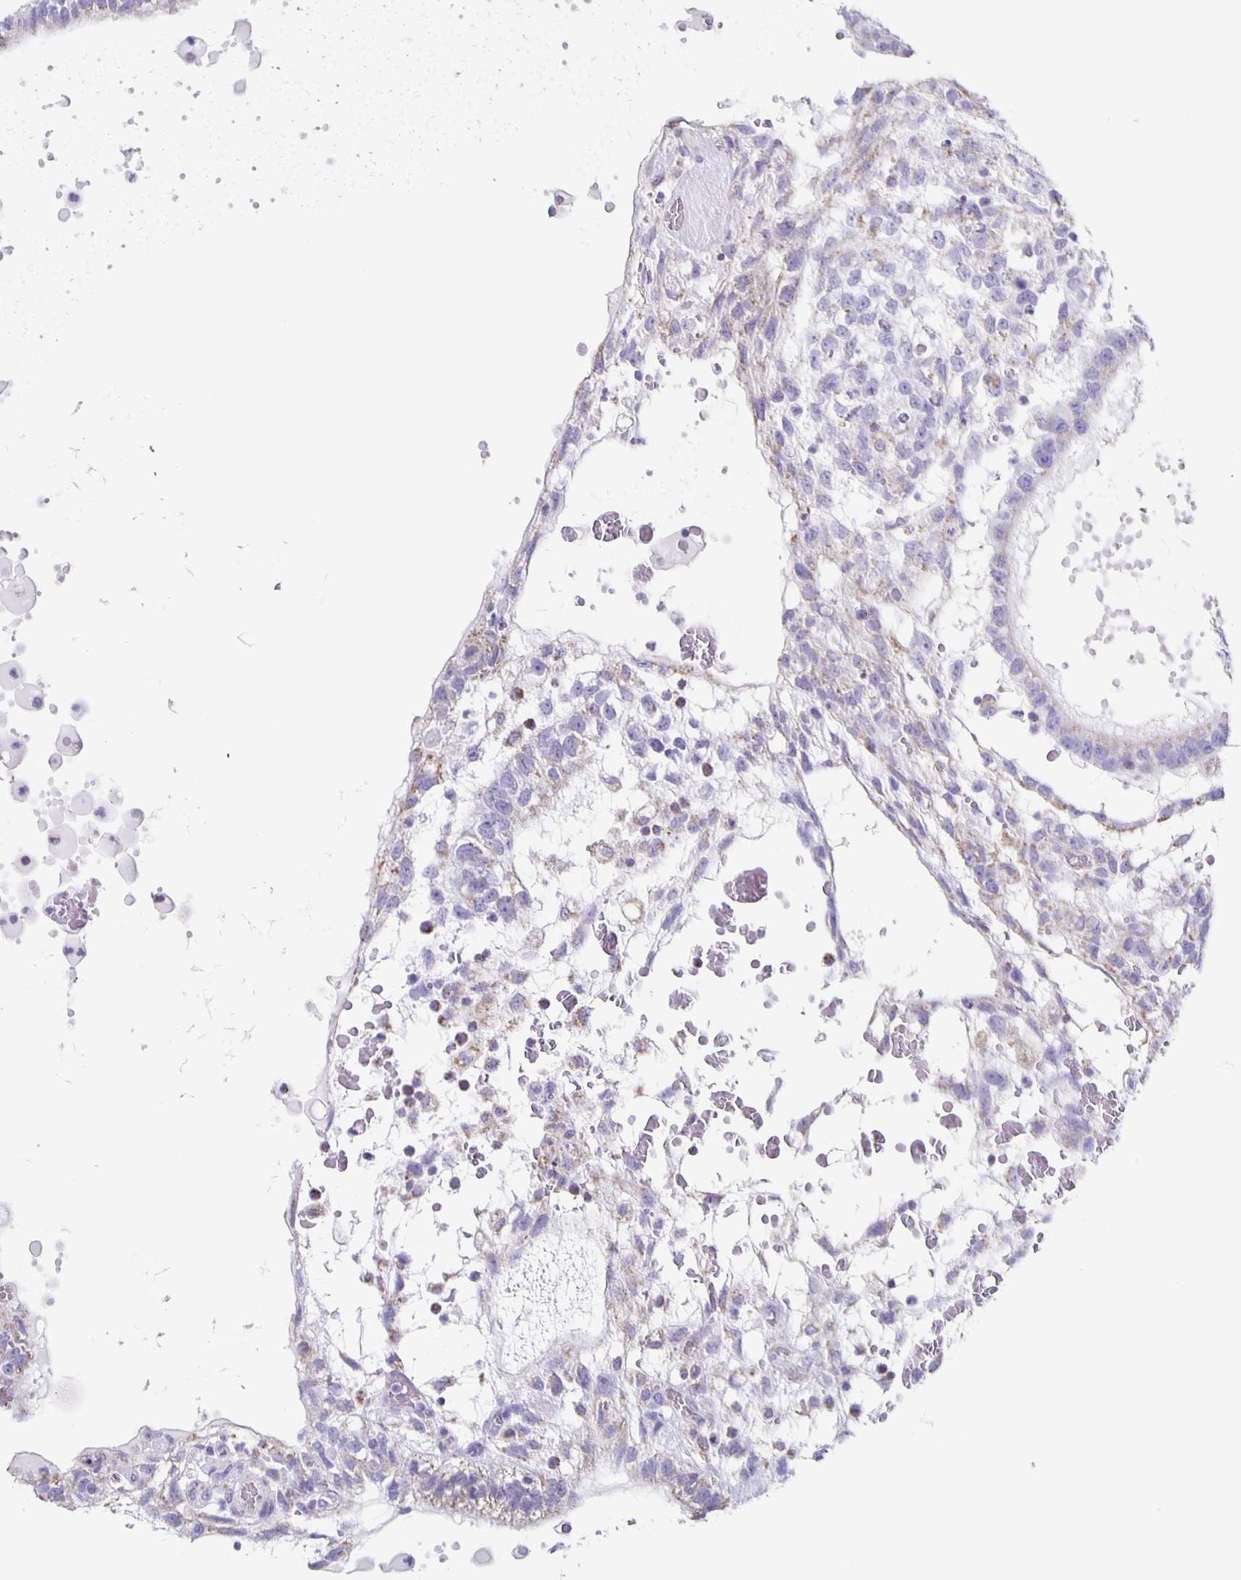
{"staining": {"intensity": "negative", "quantity": "none", "location": "none"}, "tissue": "testis cancer", "cell_type": "Tumor cells", "image_type": "cancer", "snomed": [{"axis": "morphology", "description": "Normal tissue, NOS"}, {"axis": "morphology", "description": "Carcinoma, Embryonal, NOS"}, {"axis": "topography", "description": "Testis"}], "caption": "High magnification brightfield microscopy of testis cancer (embryonal carcinoma) stained with DAB (3,3'-diaminobenzidine) (brown) and counterstained with hematoxylin (blue): tumor cells show no significant staining.", "gene": "TPPP", "patient": {"sex": "male", "age": 32}}